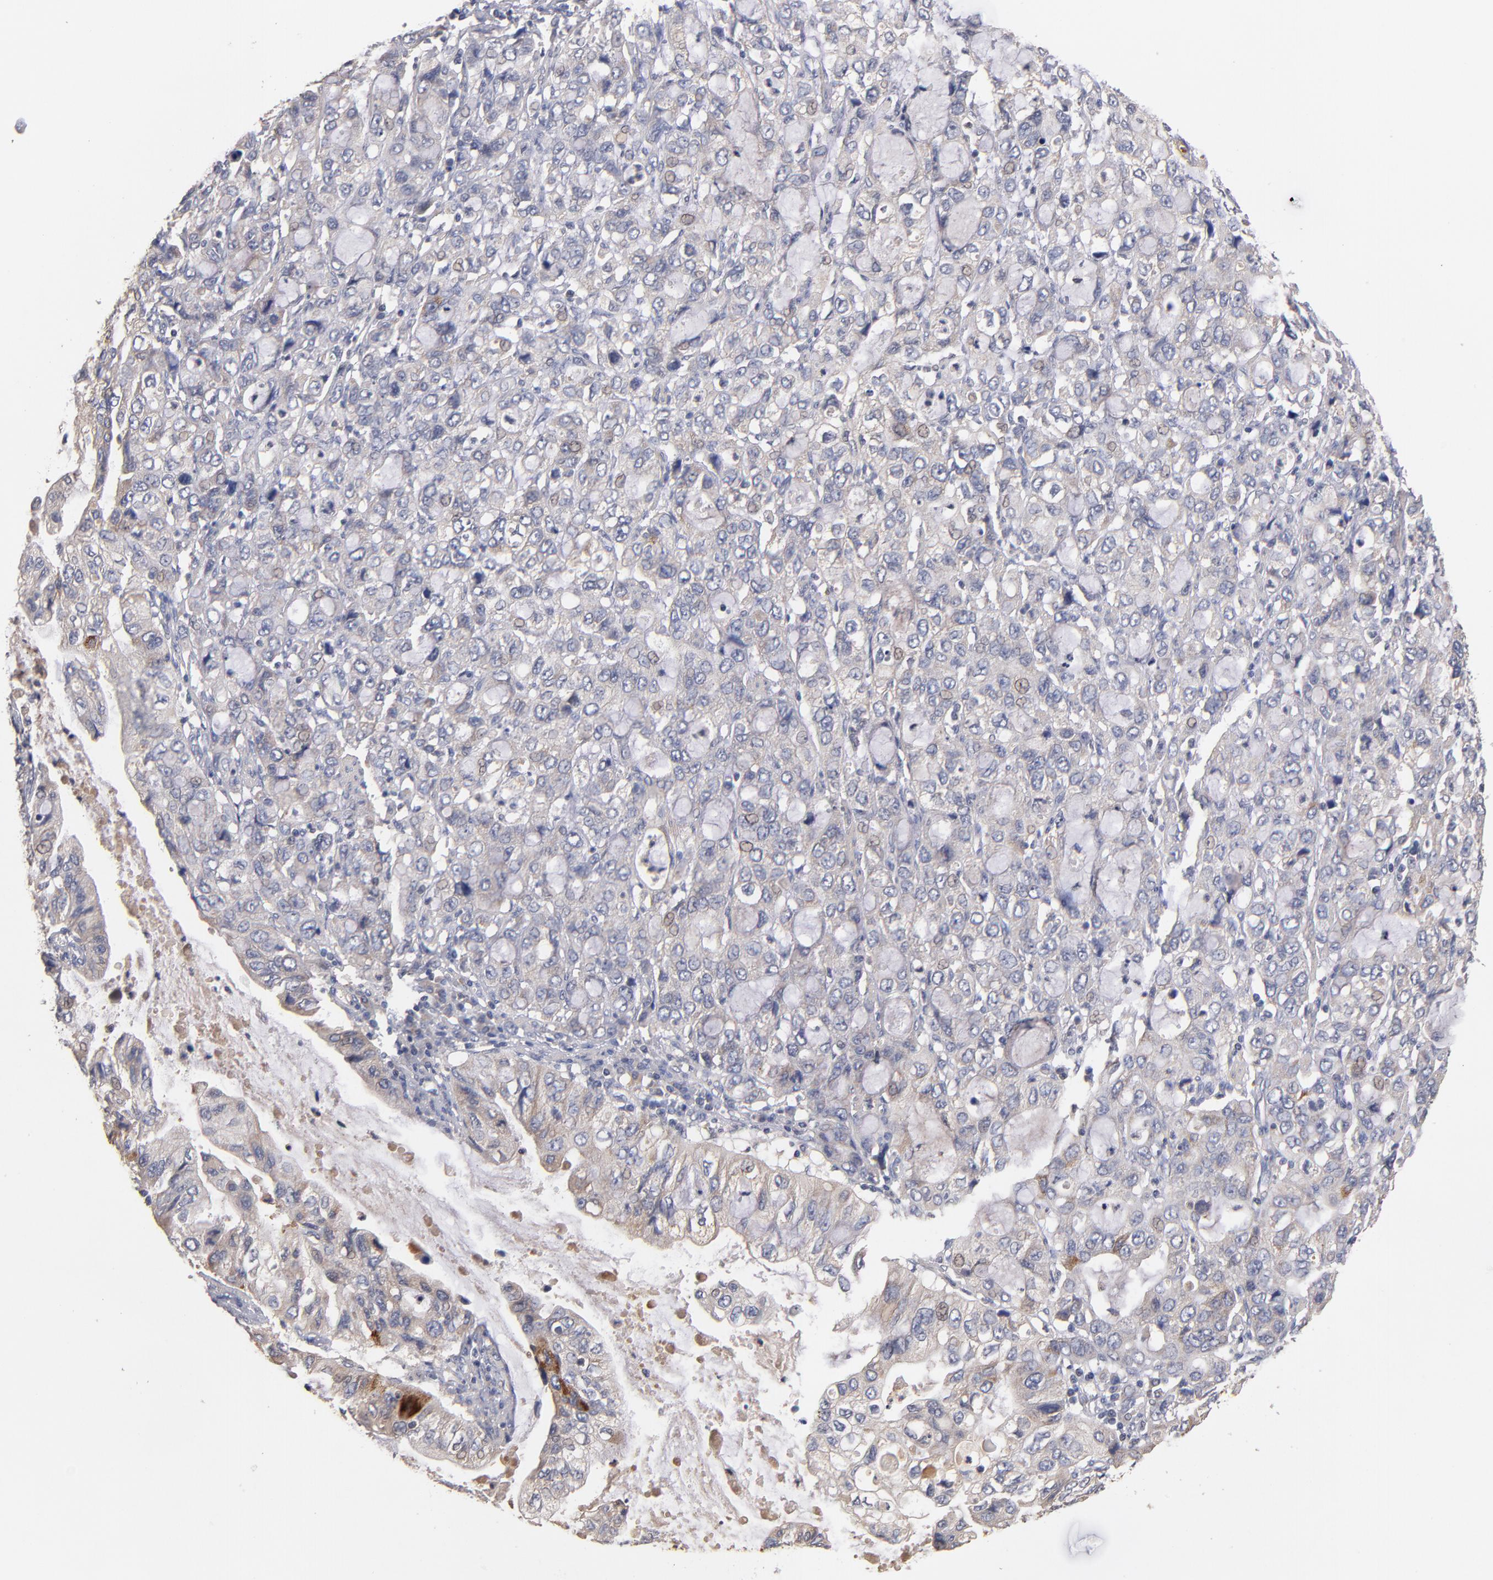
{"staining": {"intensity": "weak", "quantity": "25%-75%", "location": "cytoplasmic/membranous"}, "tissue": "stomach cancer", "cell_type": "Tumor cells", "image_type": "cancer", "snomed": [{"axis": "morphology", "description": "Adenocarcinoma, NOS"}, {"axis": "topography", "description": "Stomach, upper"}], "caption": "This is an image of IHC staining of stomach cancer (adenocarcinoma), which shows weak expression in the cytoplasmic/membranous of tumor cells.", "gene": "DACT1", "patient": {"sex": "female", "age": 52}}